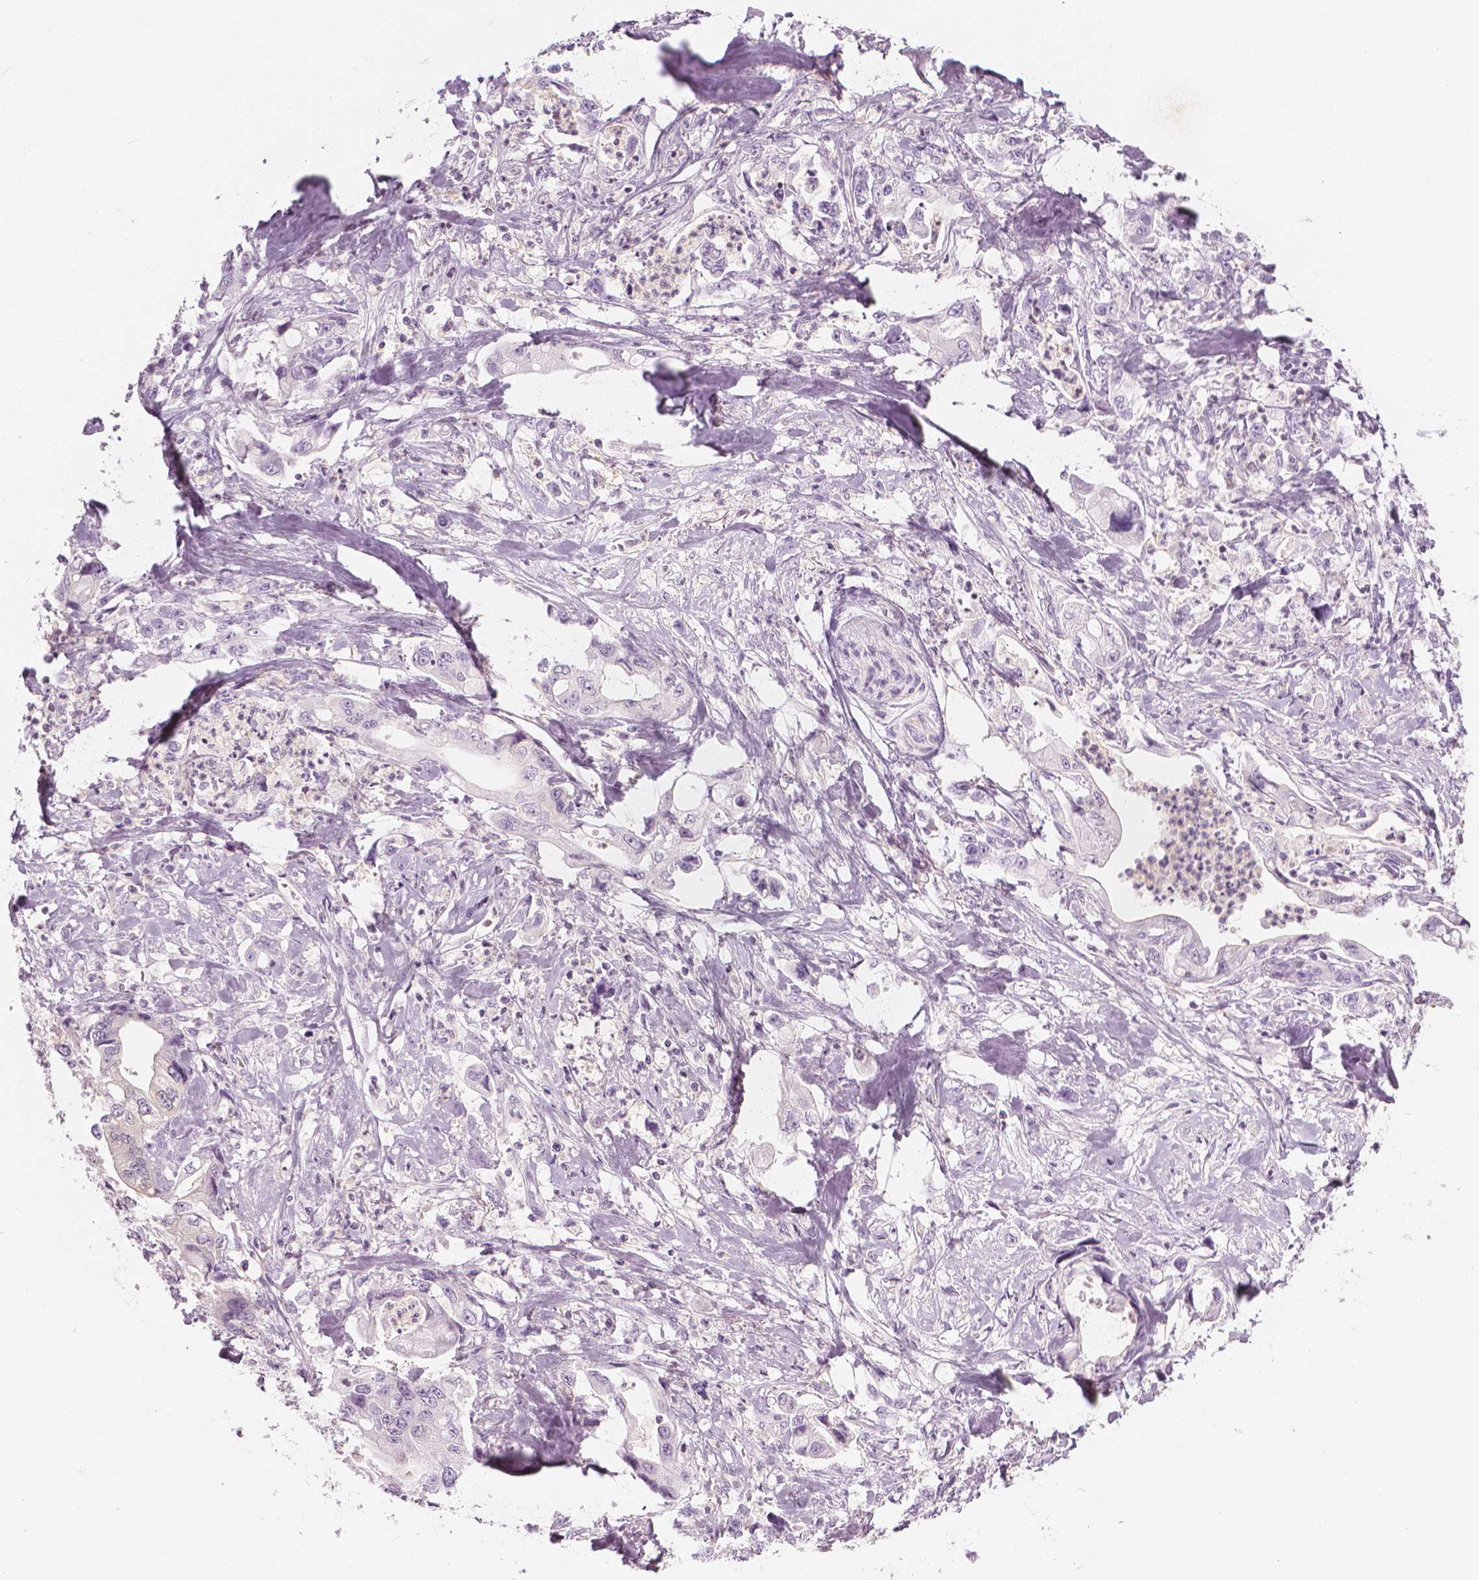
{"staining": {"intensity": "negative", "quantity": "none", "location": "none"}, "tissue": "stomach cancer", "cell_type": "Tumor cells", "image_type": "cancer", "snomed": [{"axis": "morphology", "description": "Adenocarcinoma, NOS"}, {"axis": "topography", "description": "Pancreas"}, {"axis": "topography", "description": "Stomach, upper"}], "caption": "Stomach cancer (adenocarcinoma) was stained to show a protein in brown. There is no significant staining in tumor cells.", "gene": "SHMT1", "patient": {"sex": "male", "age": 77}}